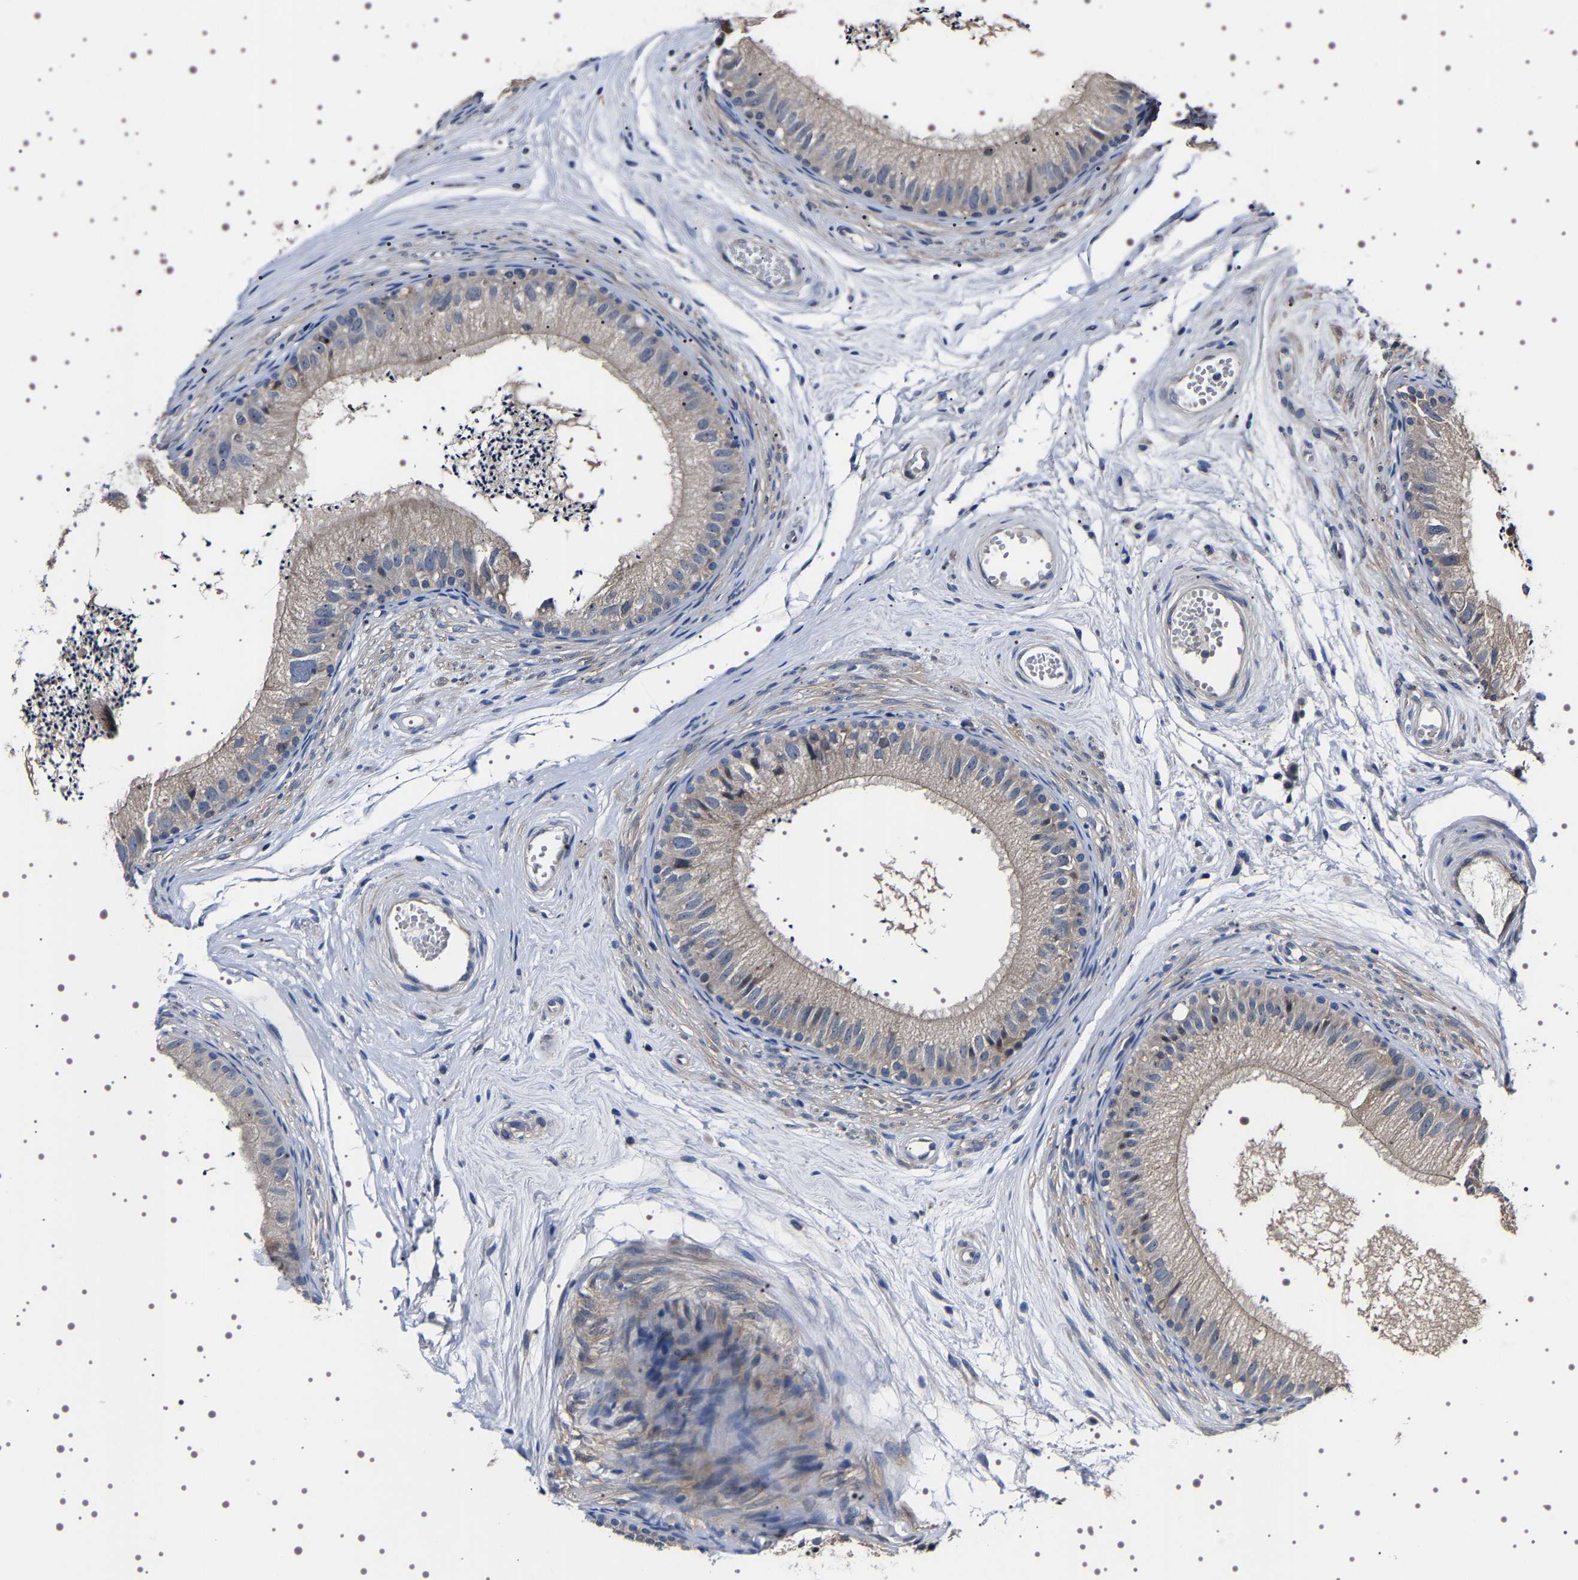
{"staining": {"intensity": "negative", "quantity": "none", "location": "none"}, "tissue": "epididymis", "cell_type": "Glandular cells", "image_type": "normal", "snomed": [{"axis": "morphology", "description": "Normal tissue, NOS"}, {"axis": "topography", "description": "Epididymis"}], "caption": "Immunohistochemistry (IHC) photomicrograph of normal epididymis: human epididymis stained with DAB exhibits no significant protein expression in glandular cells. (Stains: DAB immunohistochemistry with hematoxylin counter stain, Microscopy: brightfield microscopy at high magnification).", "gene": "TARBP1", "patient": {"sex": "male", "age": 56}}